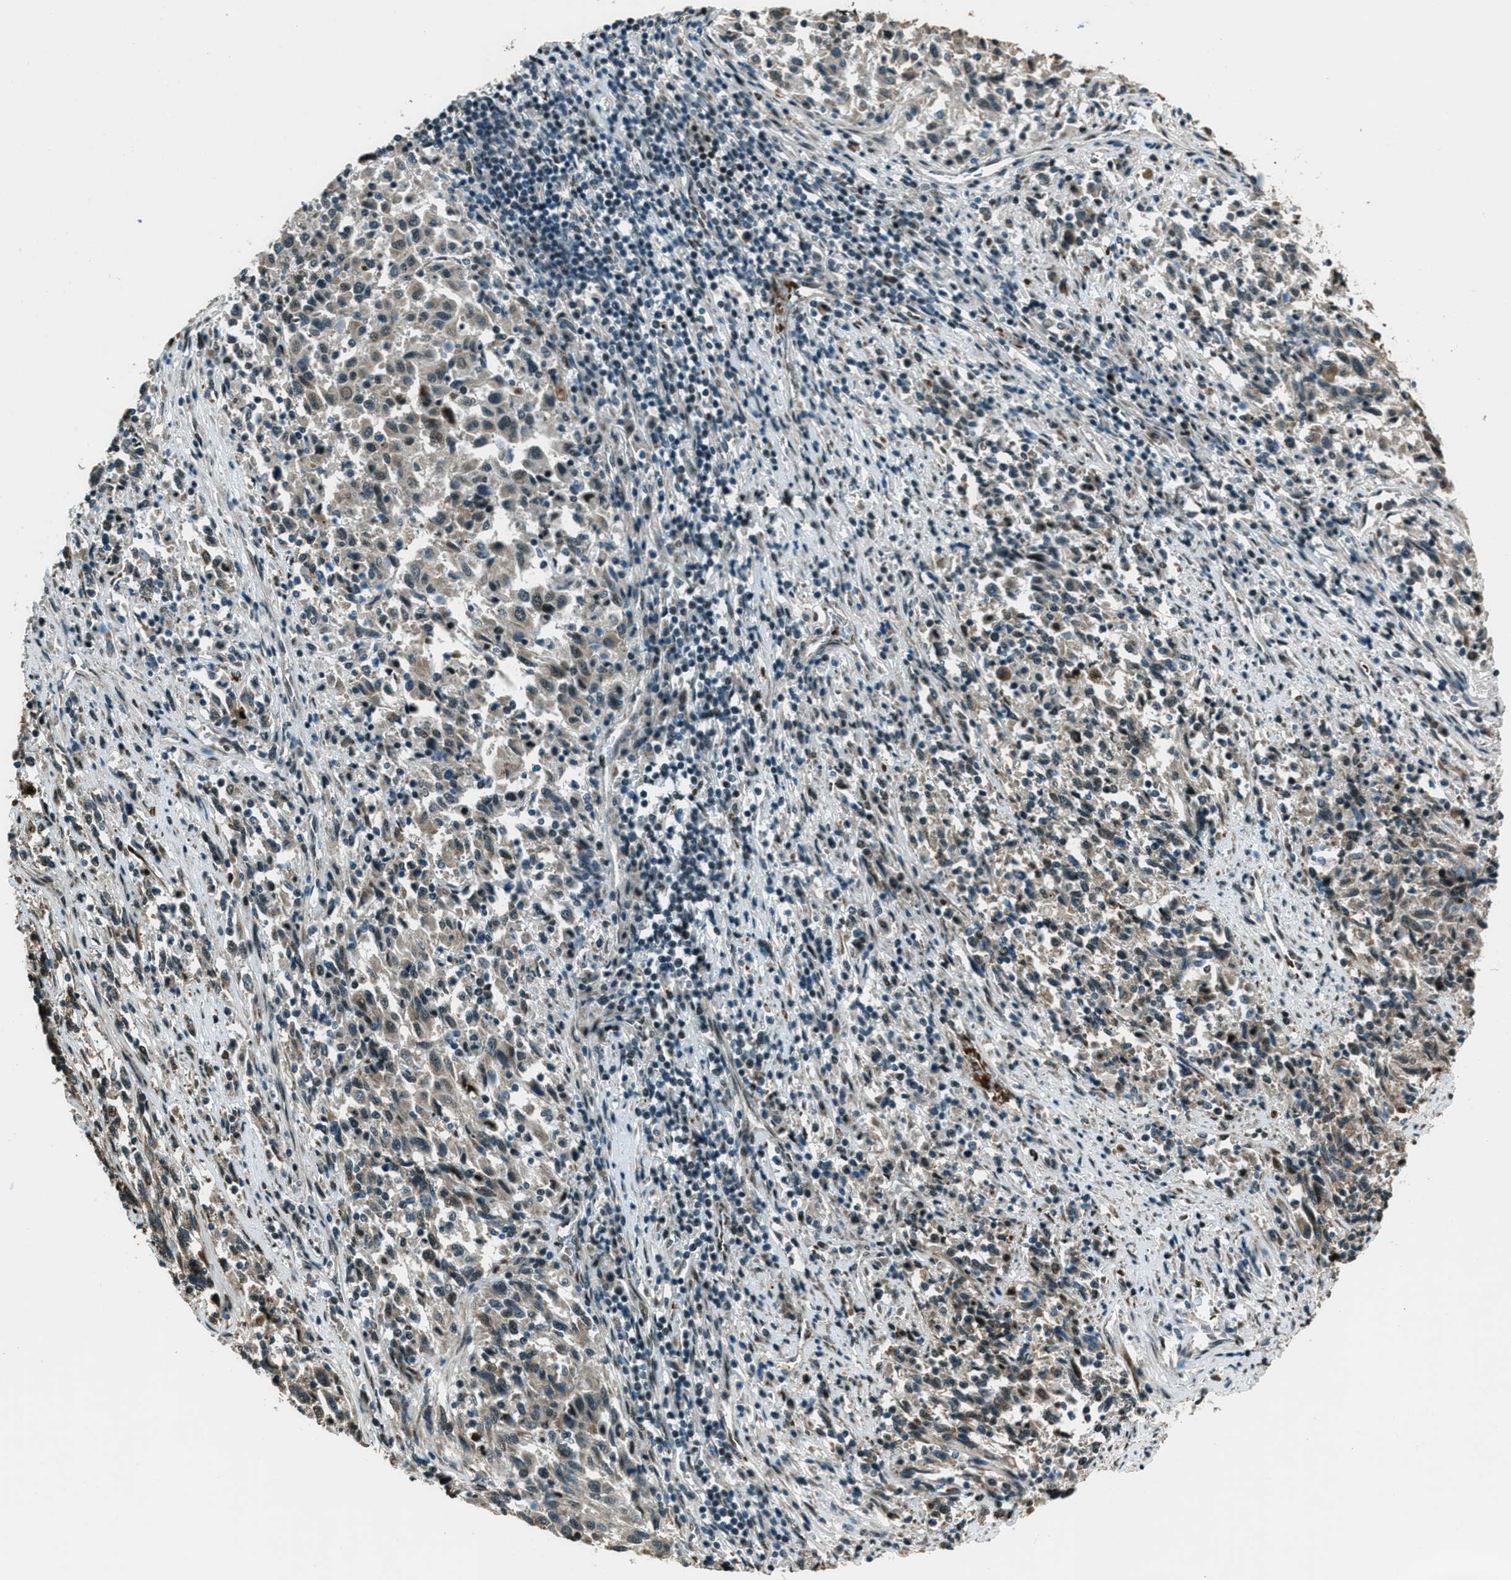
{"staining": {"intensity": "weak", "quantity": ">75%", "location": "cytoplasmic/membranous,nuclear"}, "tissue": "melanoma", "cell_type": "Tumor cells", "image_type": "cancer", "snomed": [{"axis": "morphology", "description": "Malignant melanoma, Metastatic site"}, {"axis": "topography", "description": "Lymph node"}], "caption": "About >75% of tumor cells in malignant melanoma (metastatic site) exhibit weak cytoplasmic/membranous and nuclear protein positivity as visualized by brown immunohistochemical staining.", "gene": "TARDBP", "patient": {"sex": "male", "age": 61}}